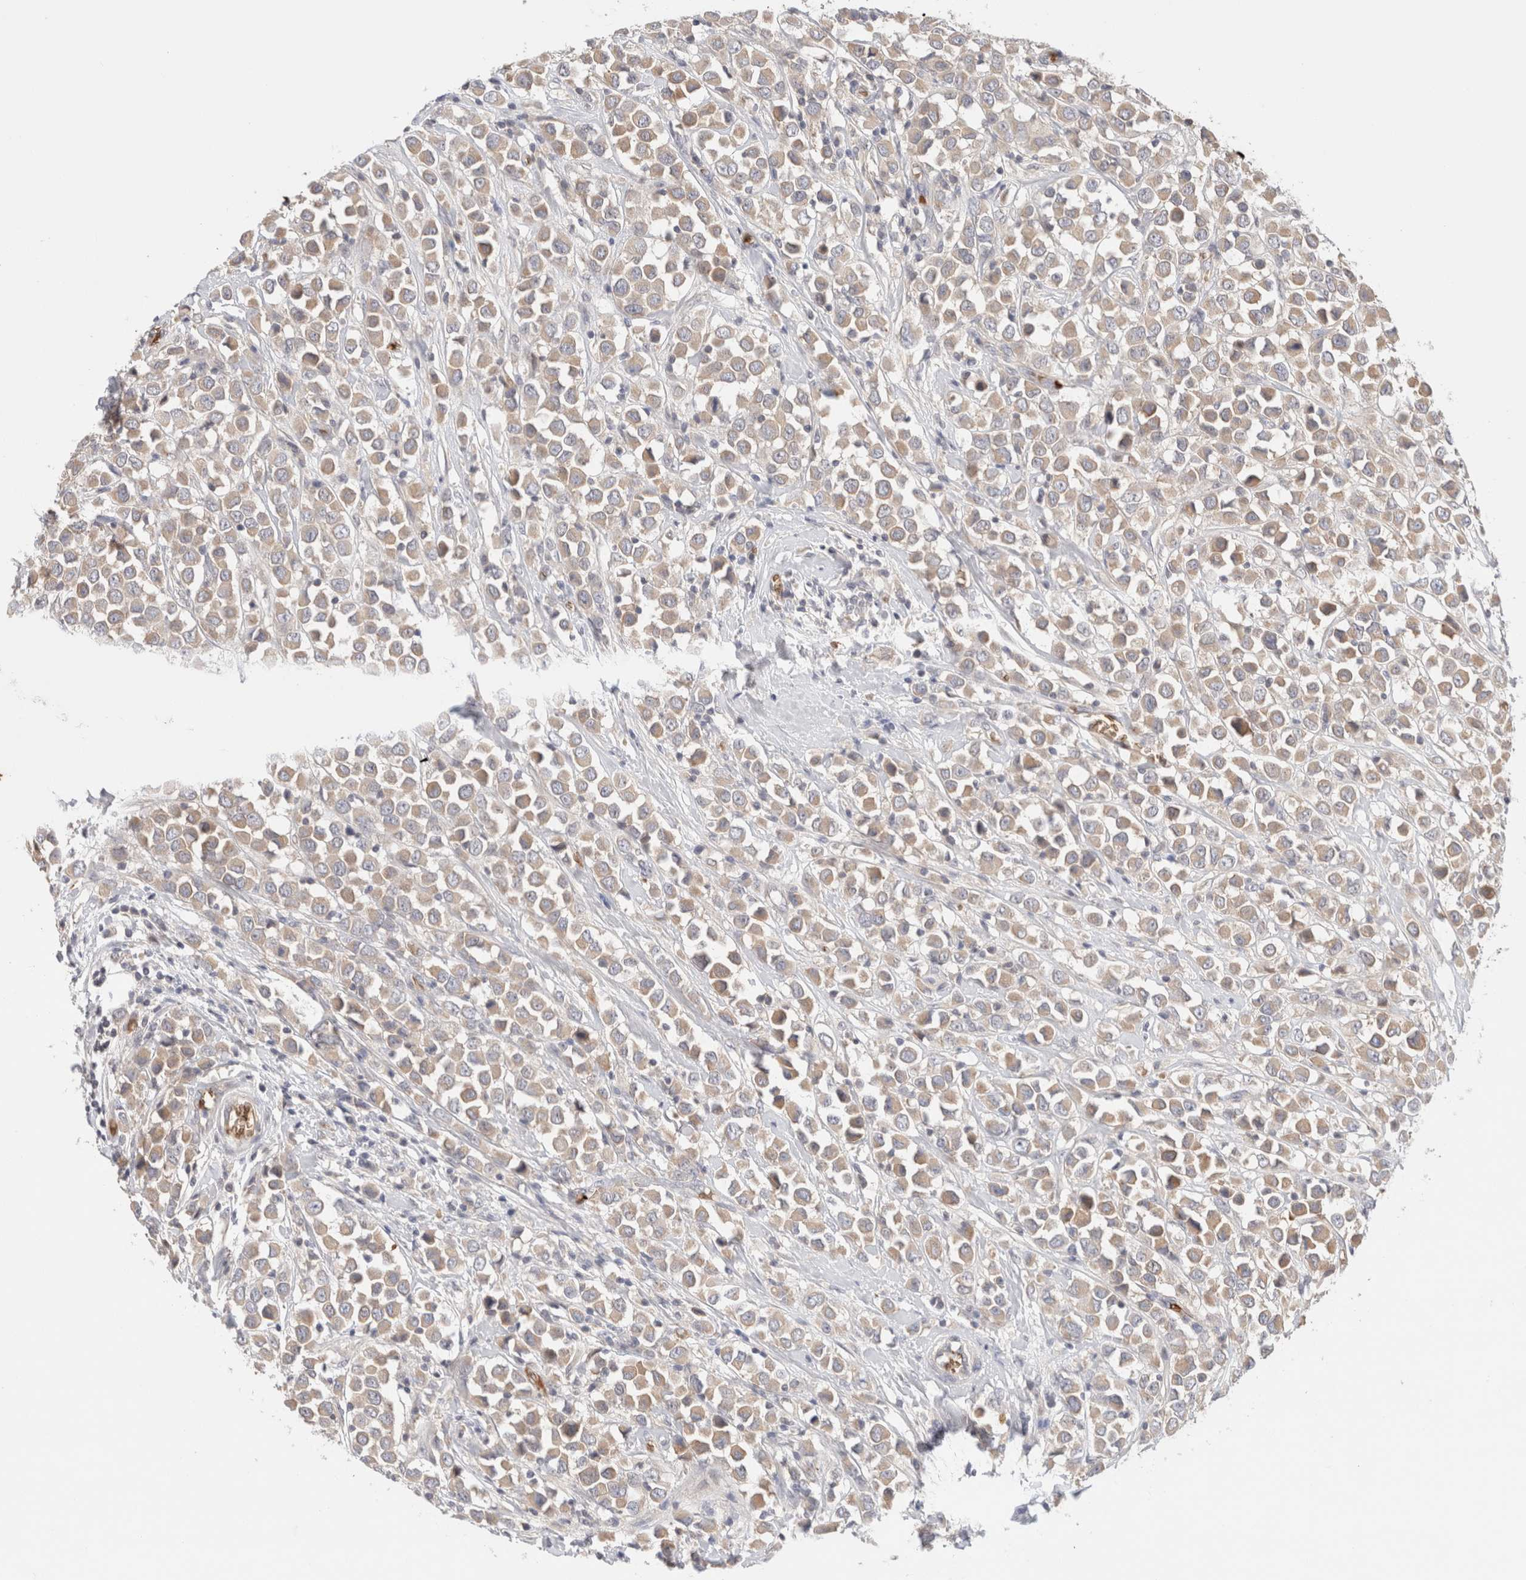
{"staining": {"intensity": "moderate", "quantity": ">75%", "location": "cytoplasmic/membranous"}, "tissue": "breast cancer", "cell_type": "Tumor cells", "image_type": "cancer", "snomed": [{"axis": "morphology", "description": "Duct carcinoma"}, {"axis": "topography", "description": "Breast"}], "caption": "Moderate cytoplasmic/membranous protein positivity is appreciated in about >75% of tumor cells in breast cancer.", "gene": "MST1", "patient": {"sex": "female", "age": 61}}